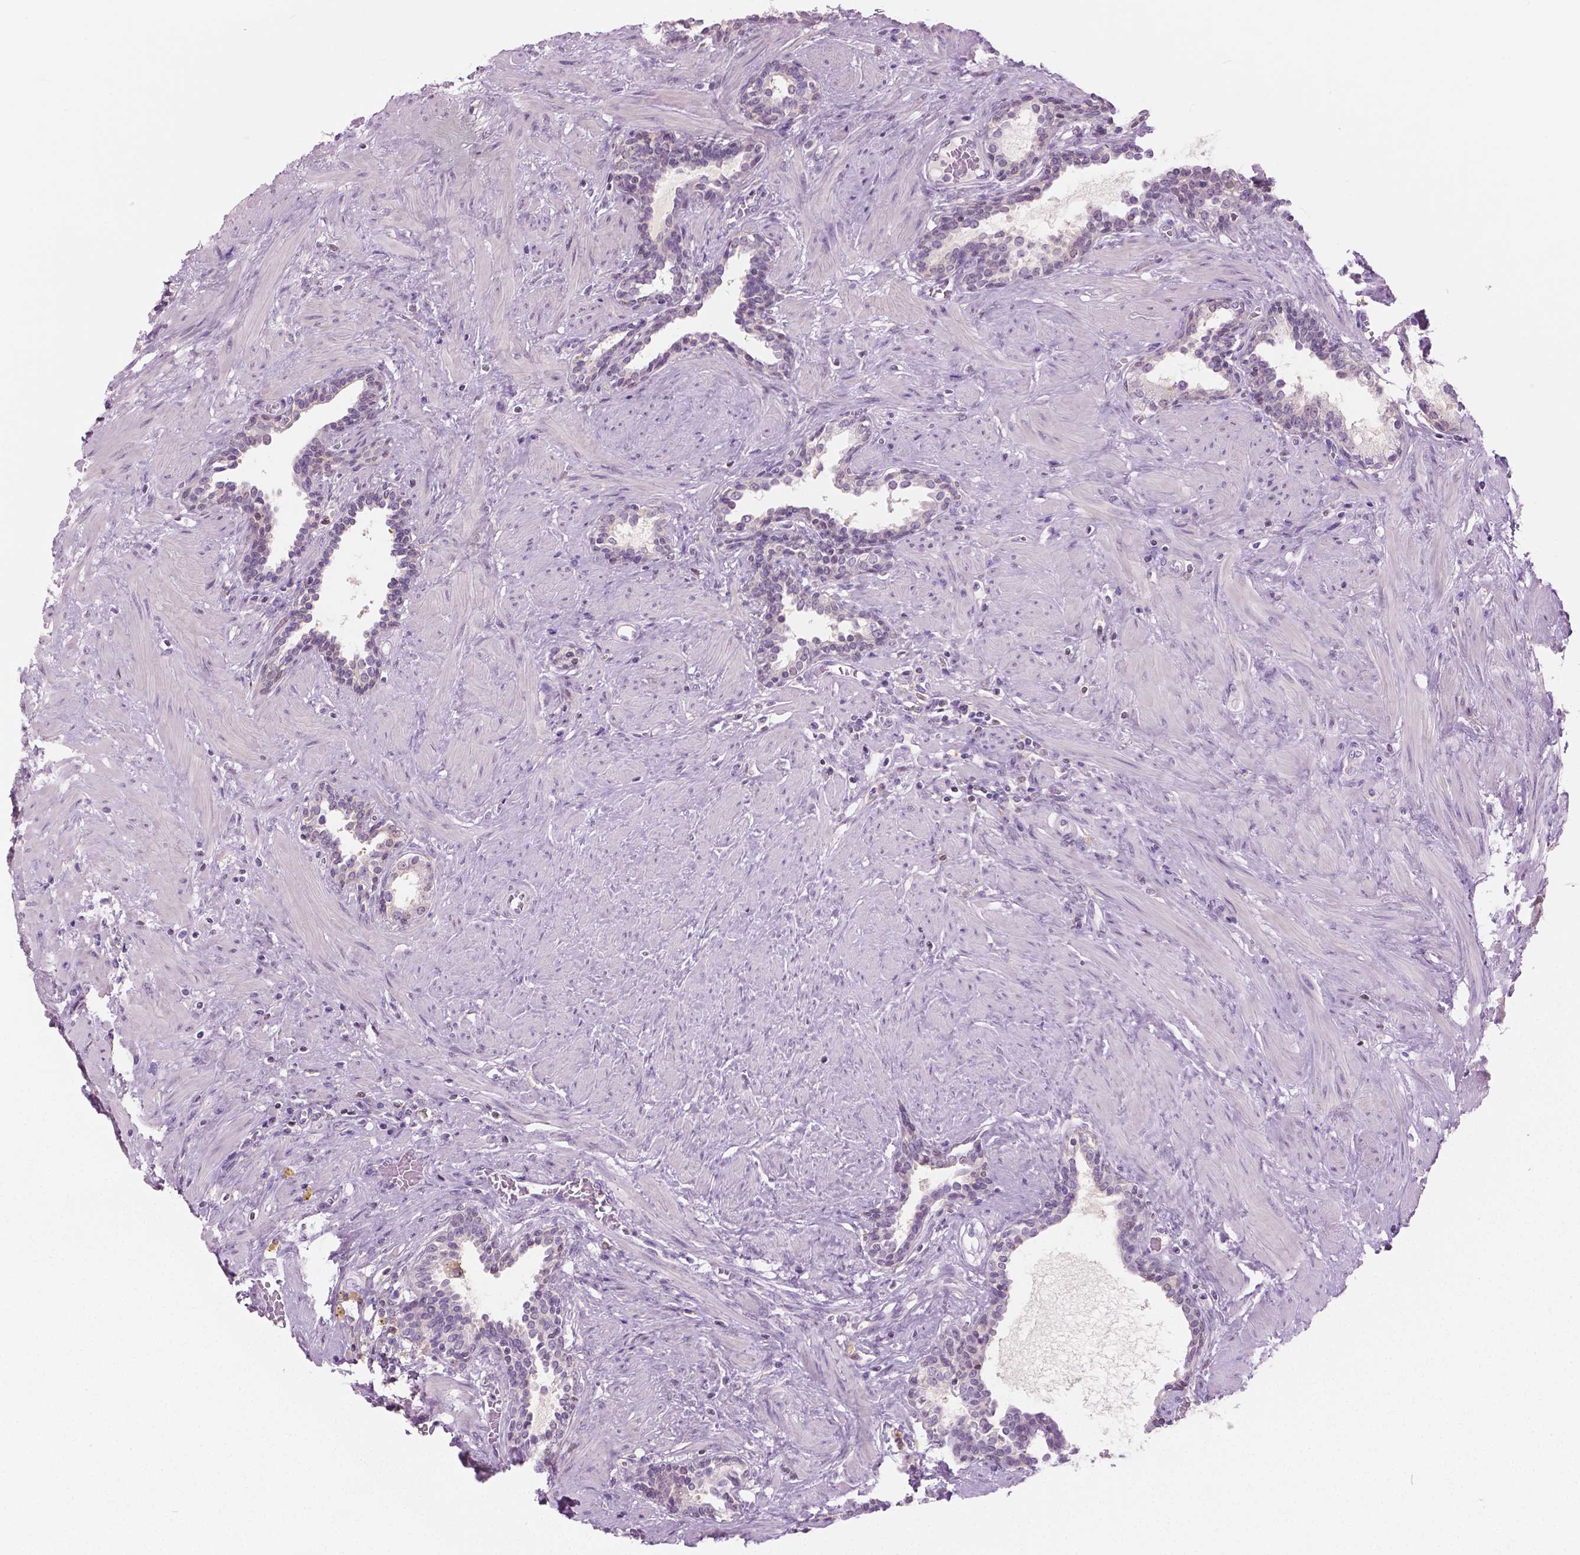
{"staining": {"intensity": "weak", "quantity": "<25%", "location": "nuclear"}, "tissue": "prostate", "cell_type": "Glandular cells", "image_type": "normal", "snomed": [{"axis": "morphology", "description": "Normal tissue, NOS"}, {"axis": "topography", "description": "Prostate"}], "caption": "Image shows no protein staining in glandular cells of normal prostate.", "gene": "GALM", "patient": {"sex": "male", "age": 55}}